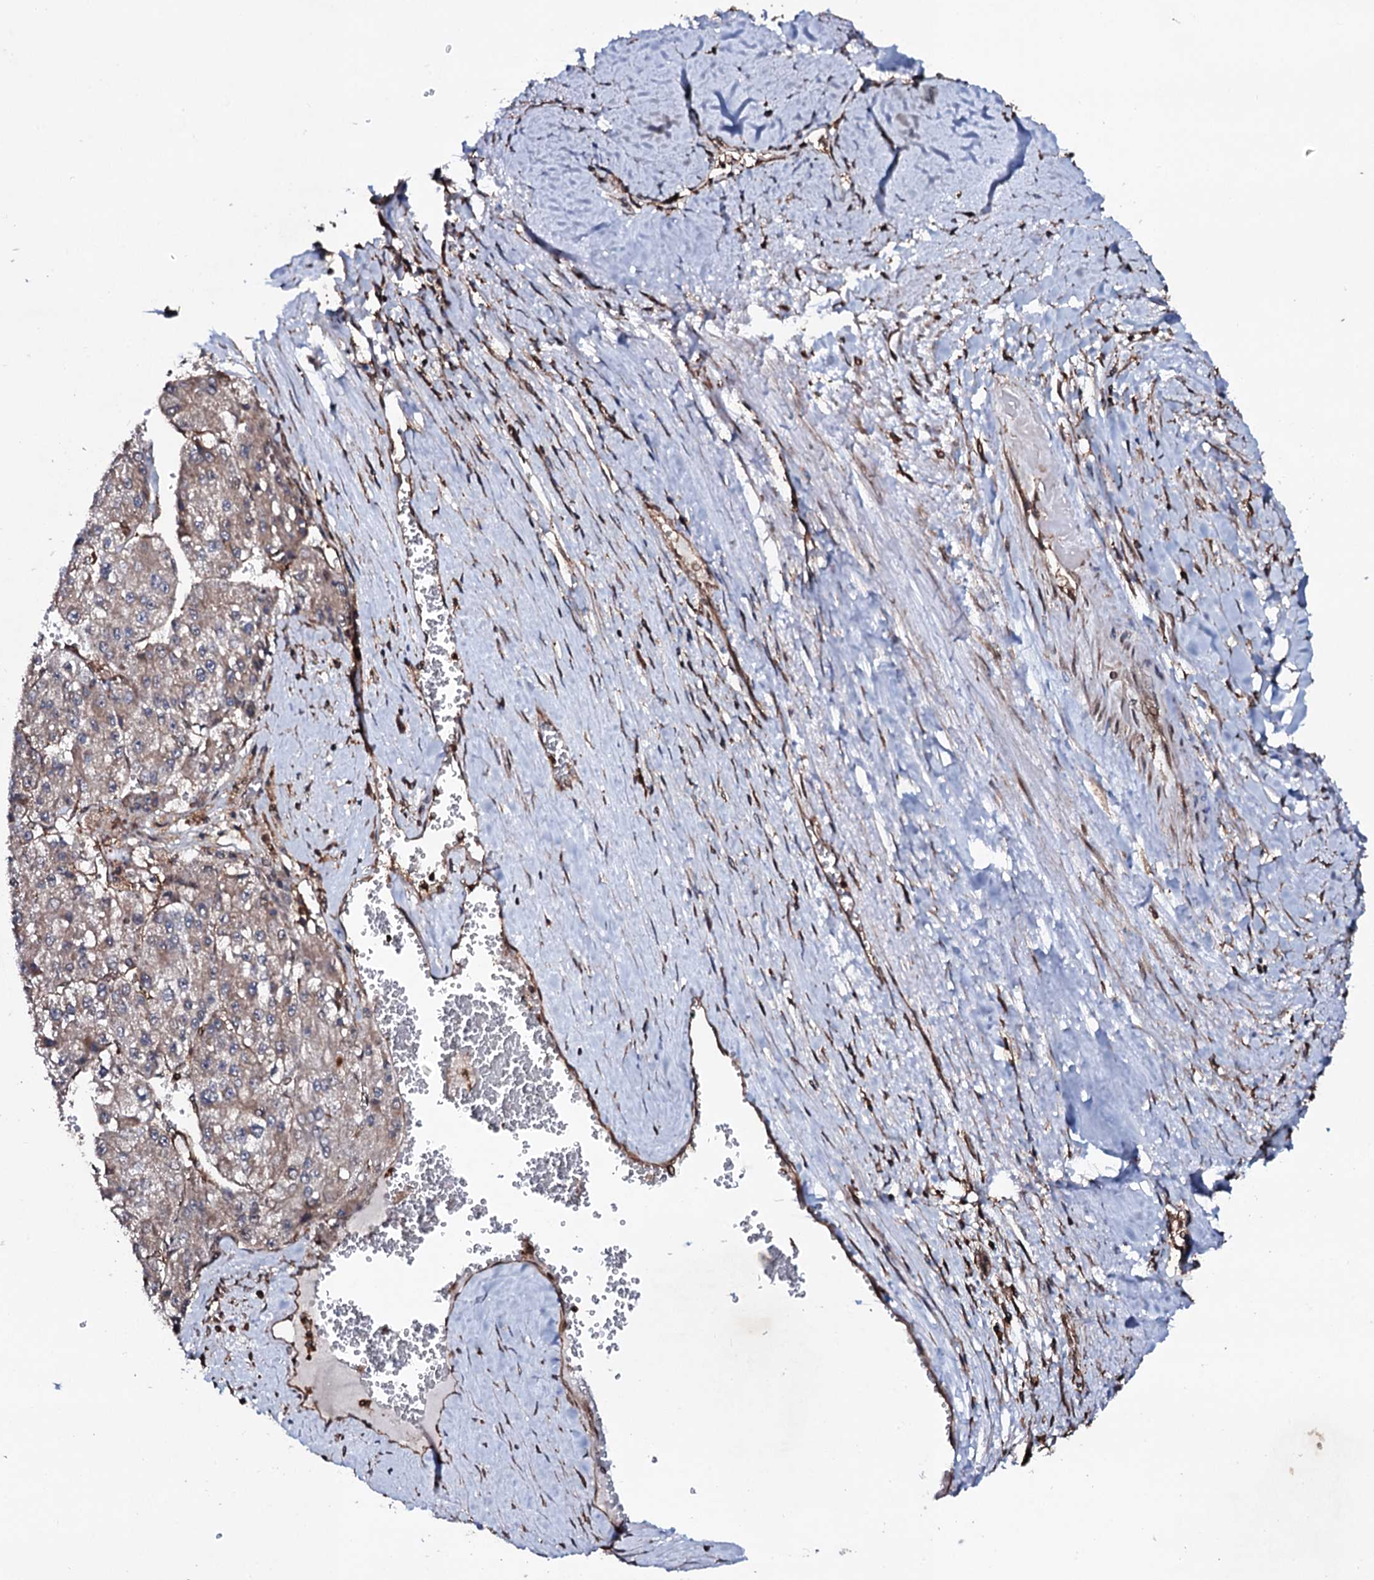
{"staining": {"intensity": "weak", "quantity": "25%-75%", "location": "cytoplasmic/membranous"}, "tissue": "liver cancer", "cell_type": "Tumor cells", "image_type": "cancer", "snomed": [{"axis": "morphology", "description": "Carcinoma, Hepatocellular, NOS"}, {"axis": "topography", "description": "Liver"}], "caption": "DAB (3,3'-diaminobenzidine) immunohistochemical staining of human hepatocellular carcinoma (liver) exhibits weak cytoplasmic/membranous protein expression in approximately 25%-75% of tumor cells.", "gene": "COG6", "patient": {"sex": "female", "age": 73}}